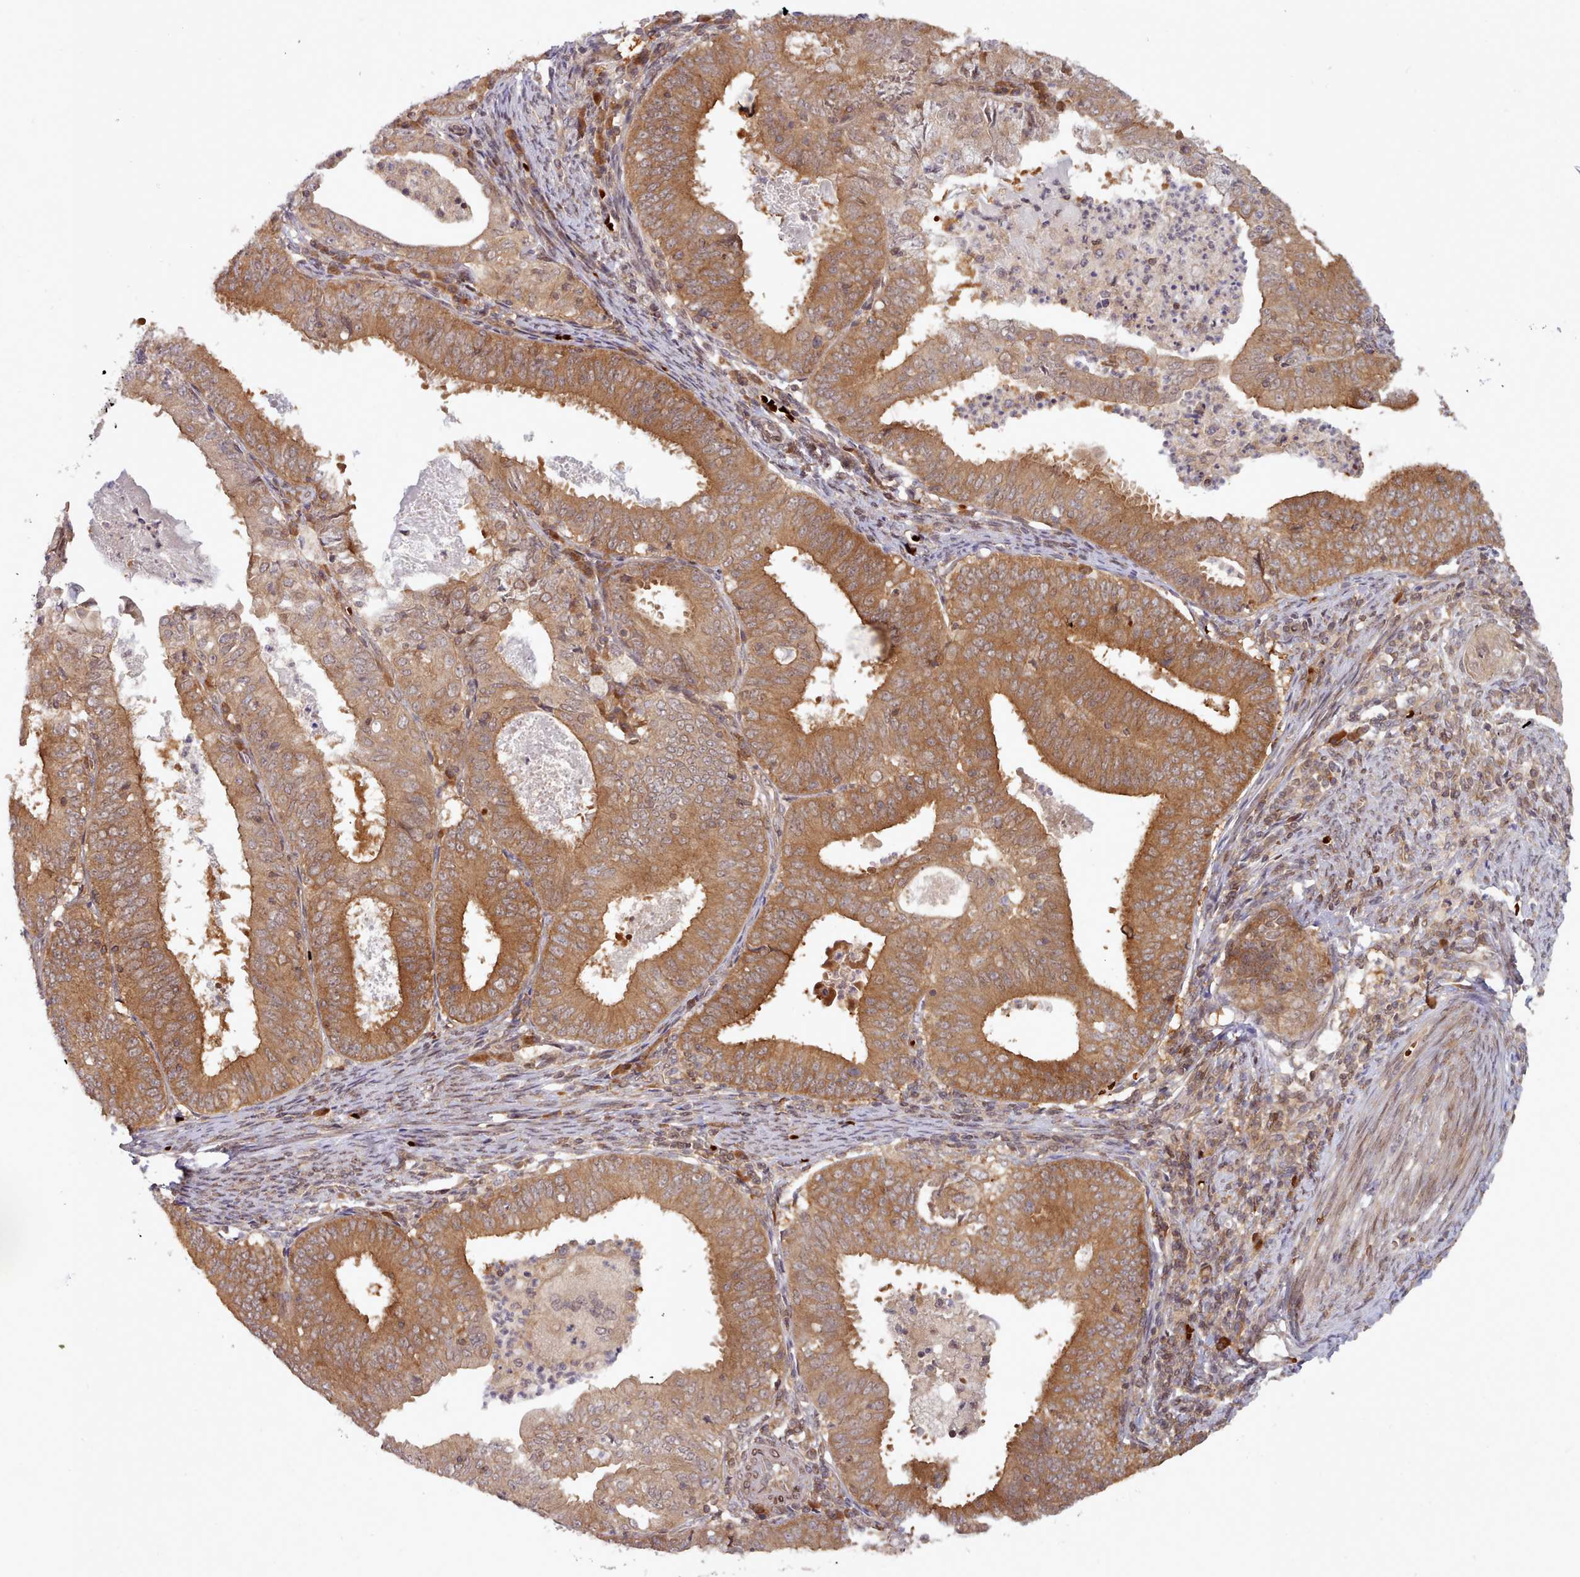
{"staining": {"intensity": "moderate", "quantity": ">75%", "location": "cytoplasmic/membranous"}, "tissue": "endometrial cancer", "cell_type": "Tumor cells", "image_type": "cancer", "snomed": [{"axis": "morphology", "description": "Adenocarcinoma, NOS"}, {"axis": "topography", "description": "Endometrium"}], "caption": "Moderate cytoplasmic/membranous expression is appreciated in approximately >75% of tumor cells in endometrial adenocarcinoma.", "gene": "UBE2G1", "patient": {"sex": "female", "age": 57}}